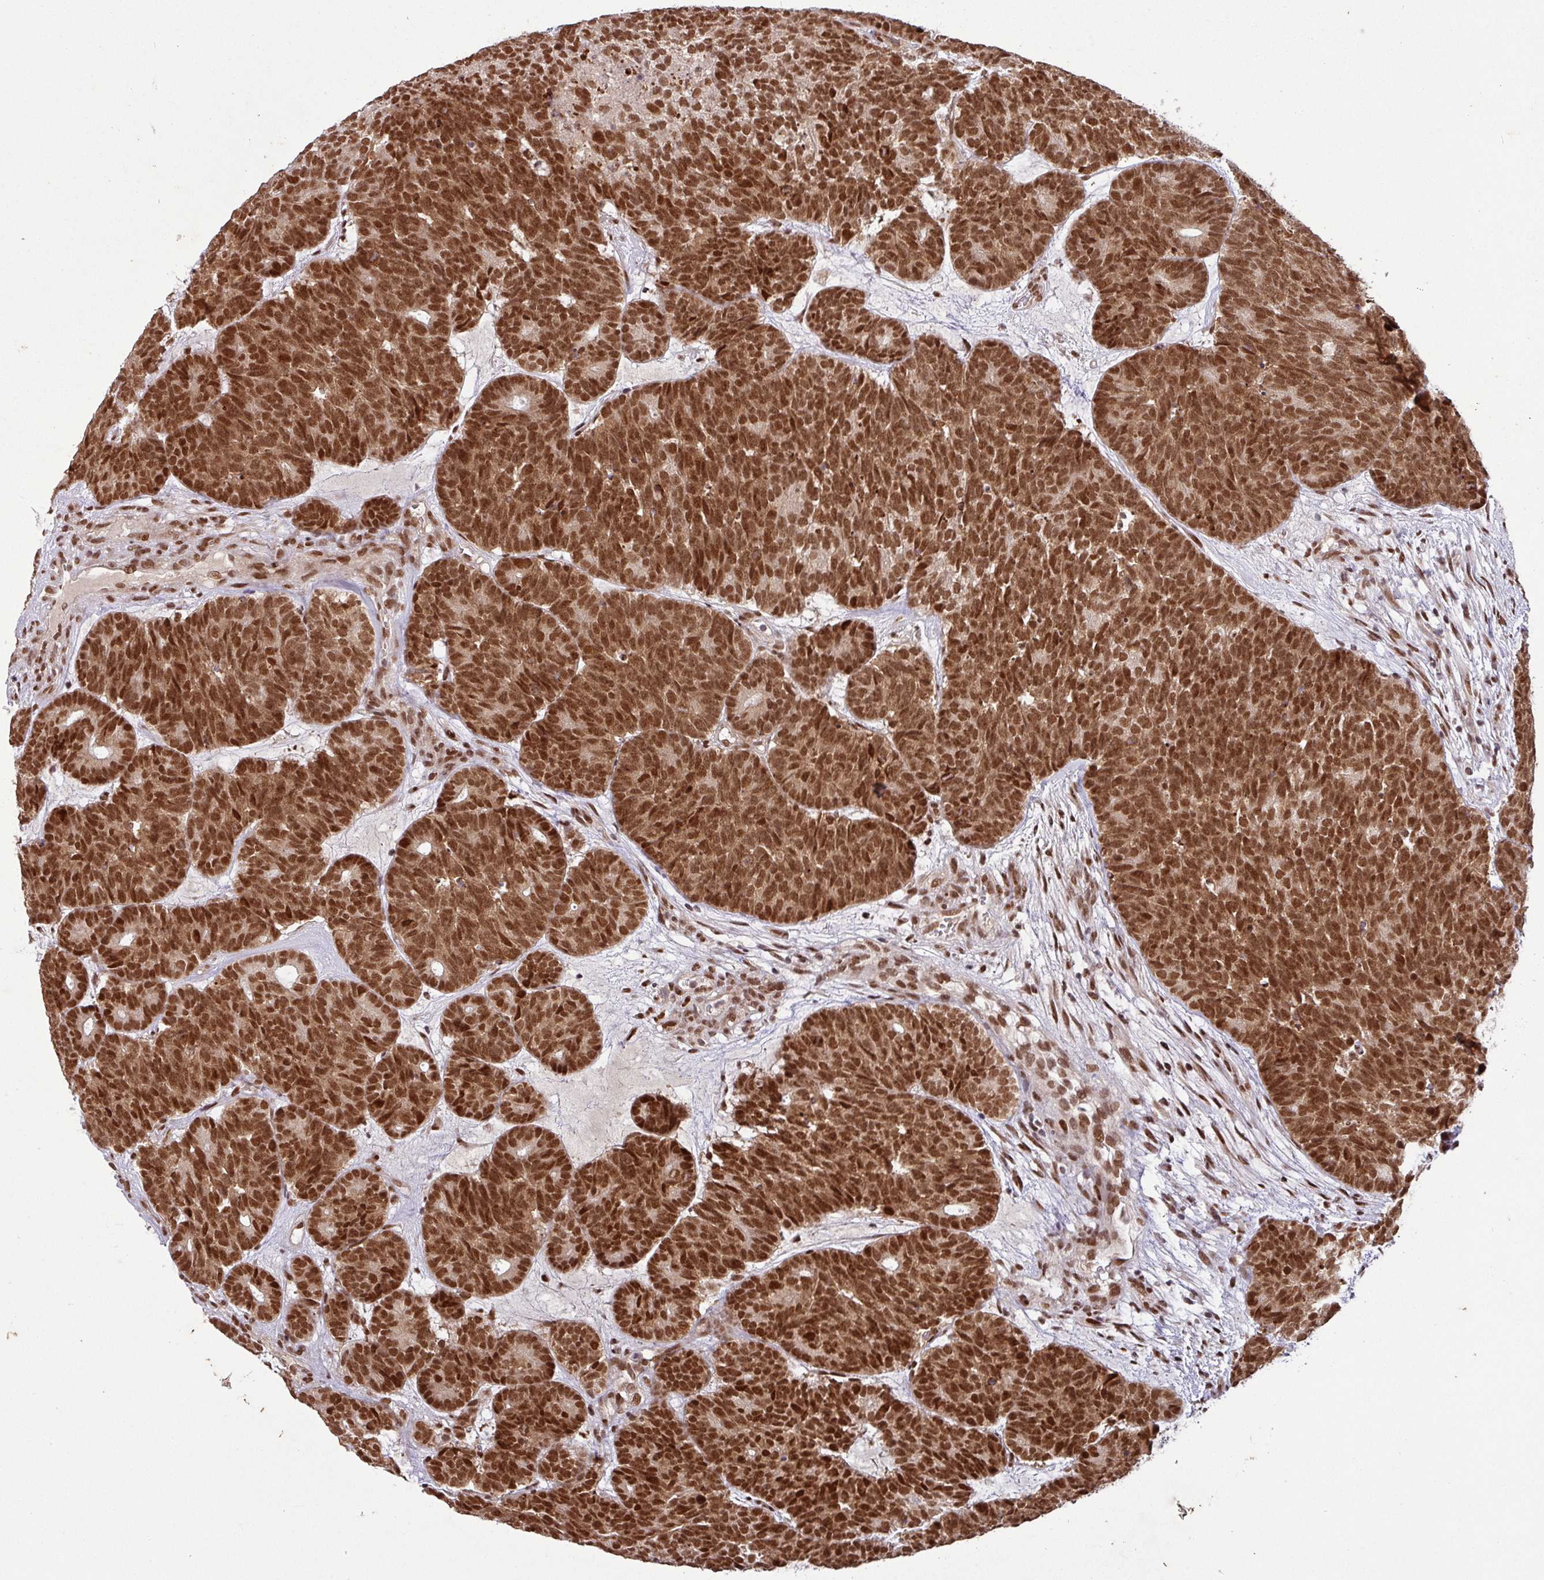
{"staining": {"intensity": "strong", "quantity": ">75%", "location": "nuclear"}, "tissue": "head and neck cancer", "cell_type": "Tumor cells", "image_type": "cancer", "snomed": [{"axis": "morphology", "description": "Adenocarcinoma, NOS"}, {"axis": "topography", "description": "Head-Neck"}], "caption": "Brown immunohistochemical staining in human head and neck adenocarcinoma shows strong nuclear expression in about >75% of tumor cells.", "gene": "SRSF2", "patient": {"sex": "female", "age": 81}}